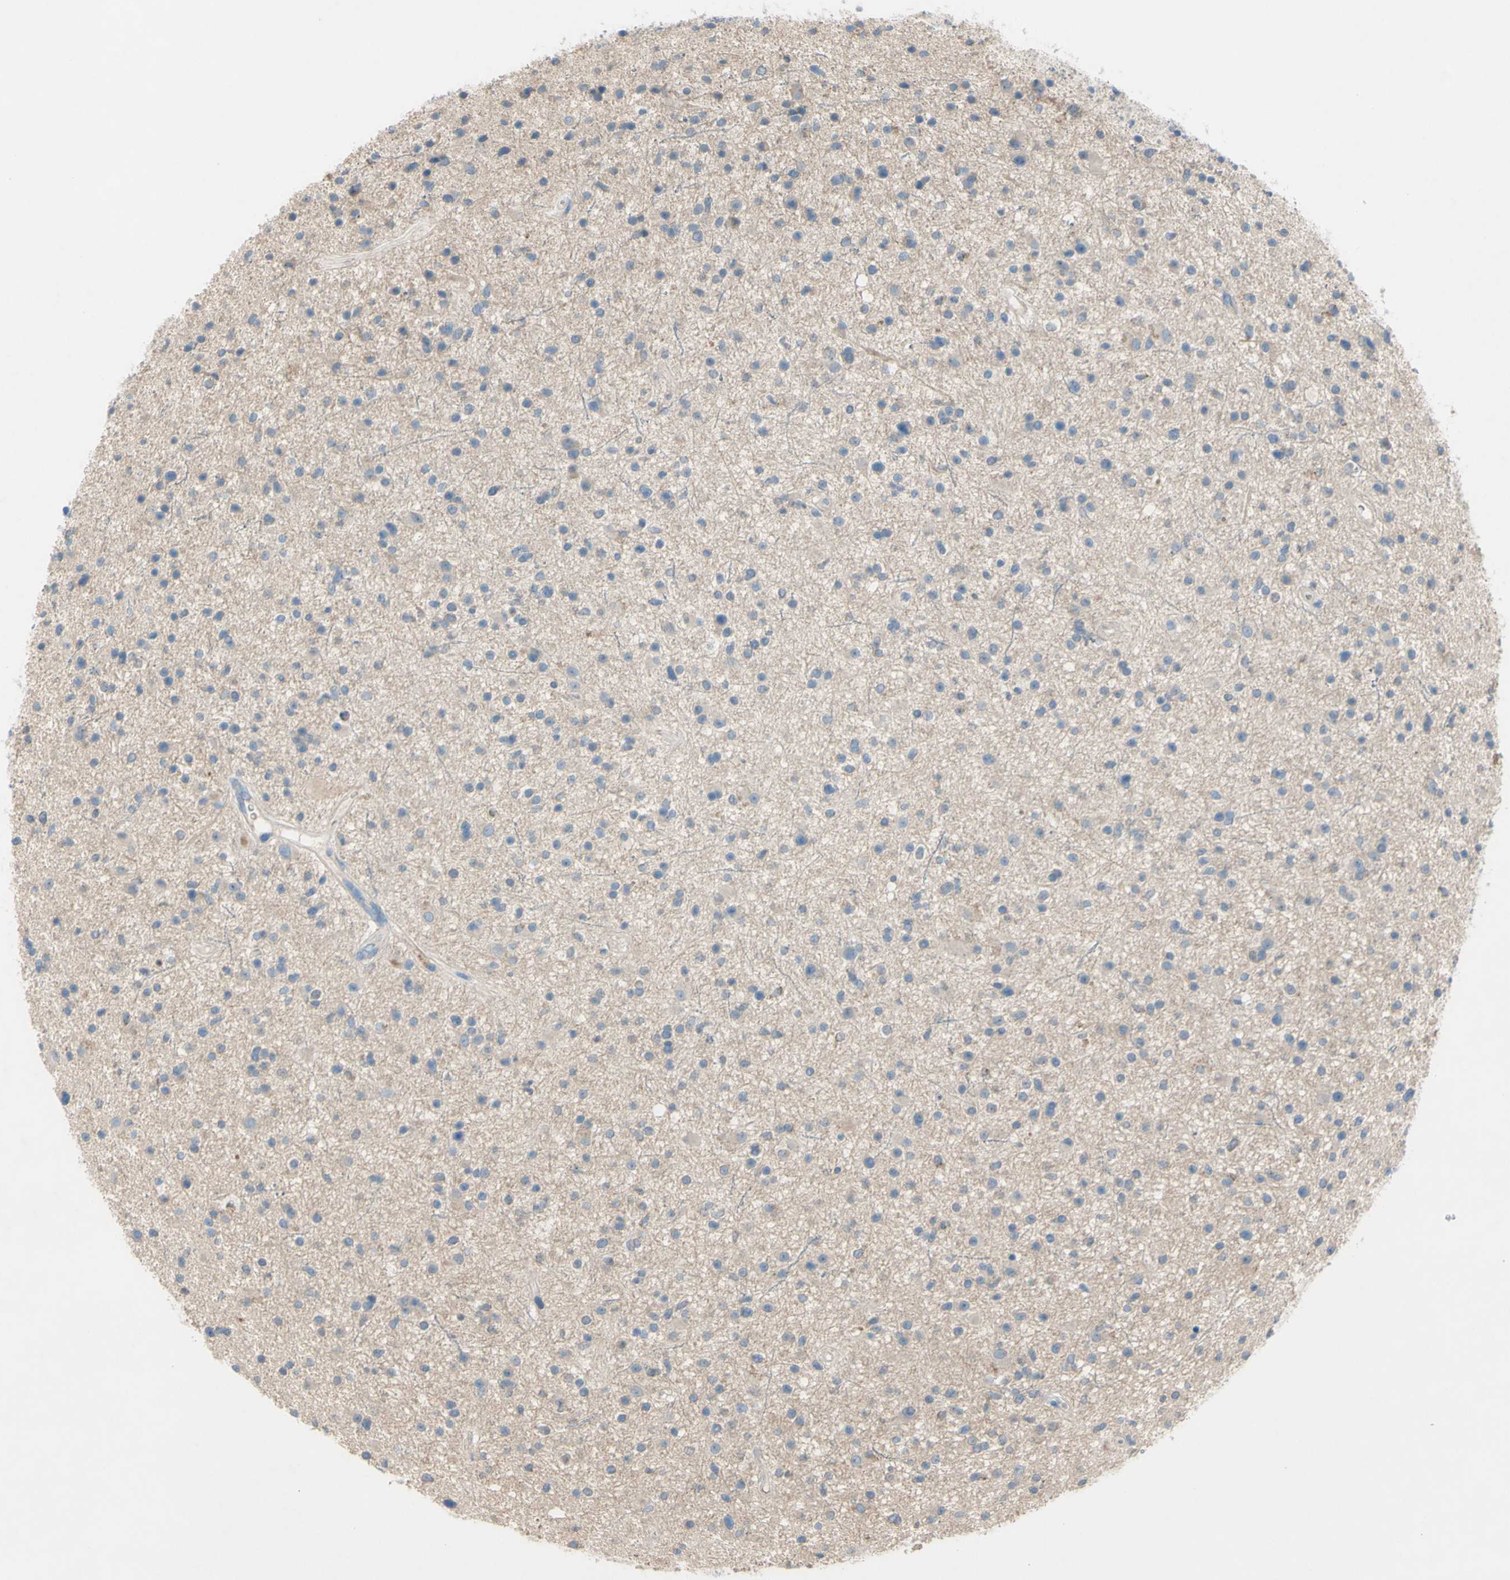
{"staining": {"intensity": "weak", "quantity": "<25%", "location": "cytoplasmic/membranous"}, "tissue": "glioma", "cell_type": "Tumor cells", "image_type": "cancer", "snomed": [{"axis": "morphology", "description": "Glioma, malignant, High grade"}, {"axis": "topography", "description": "Brain"}], "caption": "This is a photomicrograph of IHC staining of high-grade glioma (malignant), which shows no expression in tumor cells.", "gene": "ATRN", "patient": {"sex": "male", "age": 33}}